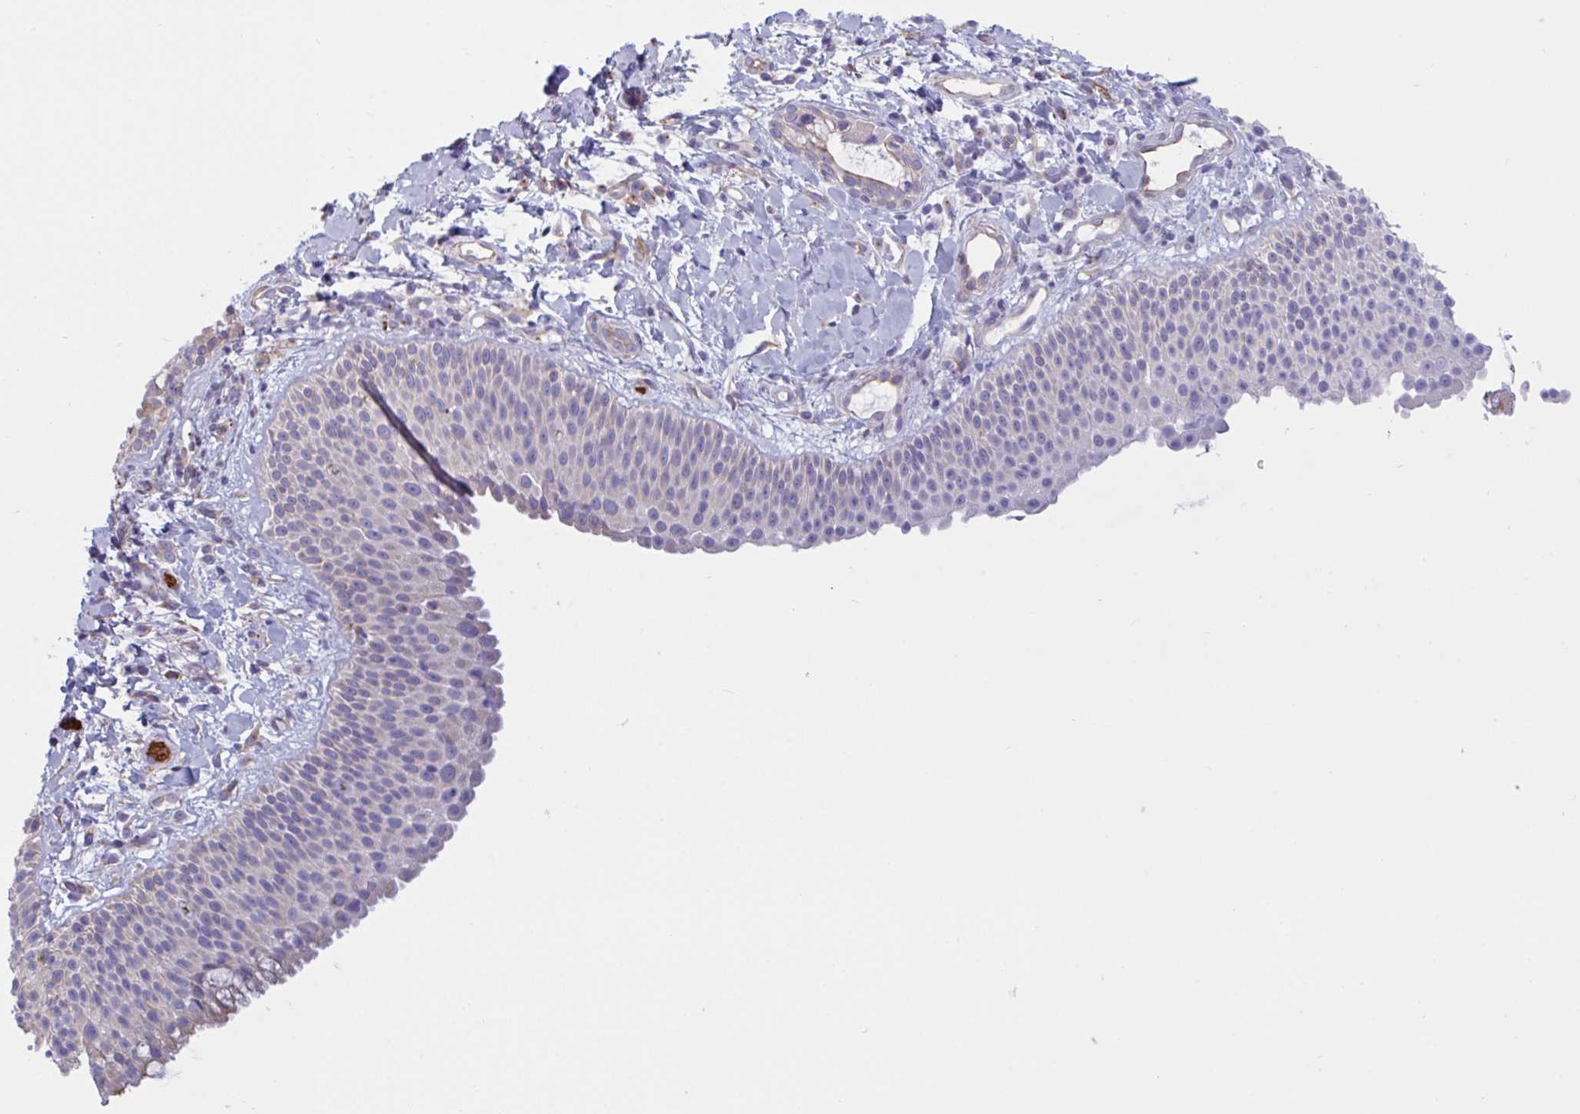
{"staining": {"intensity": "weak", "quantity": "<25%", "location": "cytoplasmic/membranous"}, "tissue": "nasopharynx", "cell_type": "Respiratory epithelial cells", "image_type": "normal", "snomed": [{"axis": "morphology", "description": "Normal tissue, NOS"}, {"axis": "morphology", "description": "Inflammation, NOS"}, {"axis": "topography", "description": "Nasopharynx"}], "caption": "Immunohistochemistry histopathology image of unremarkable nasopharynx: human nasopharynx stained with DAB (3,3'-diaminobenzidine) demonstrates no significant protein positivity in respiratory epithelial cells. (DAB IHC with hematoxylin counter stain).", "gene": "RPL22L1", "patient": {"sex": "male", "age": 54}}